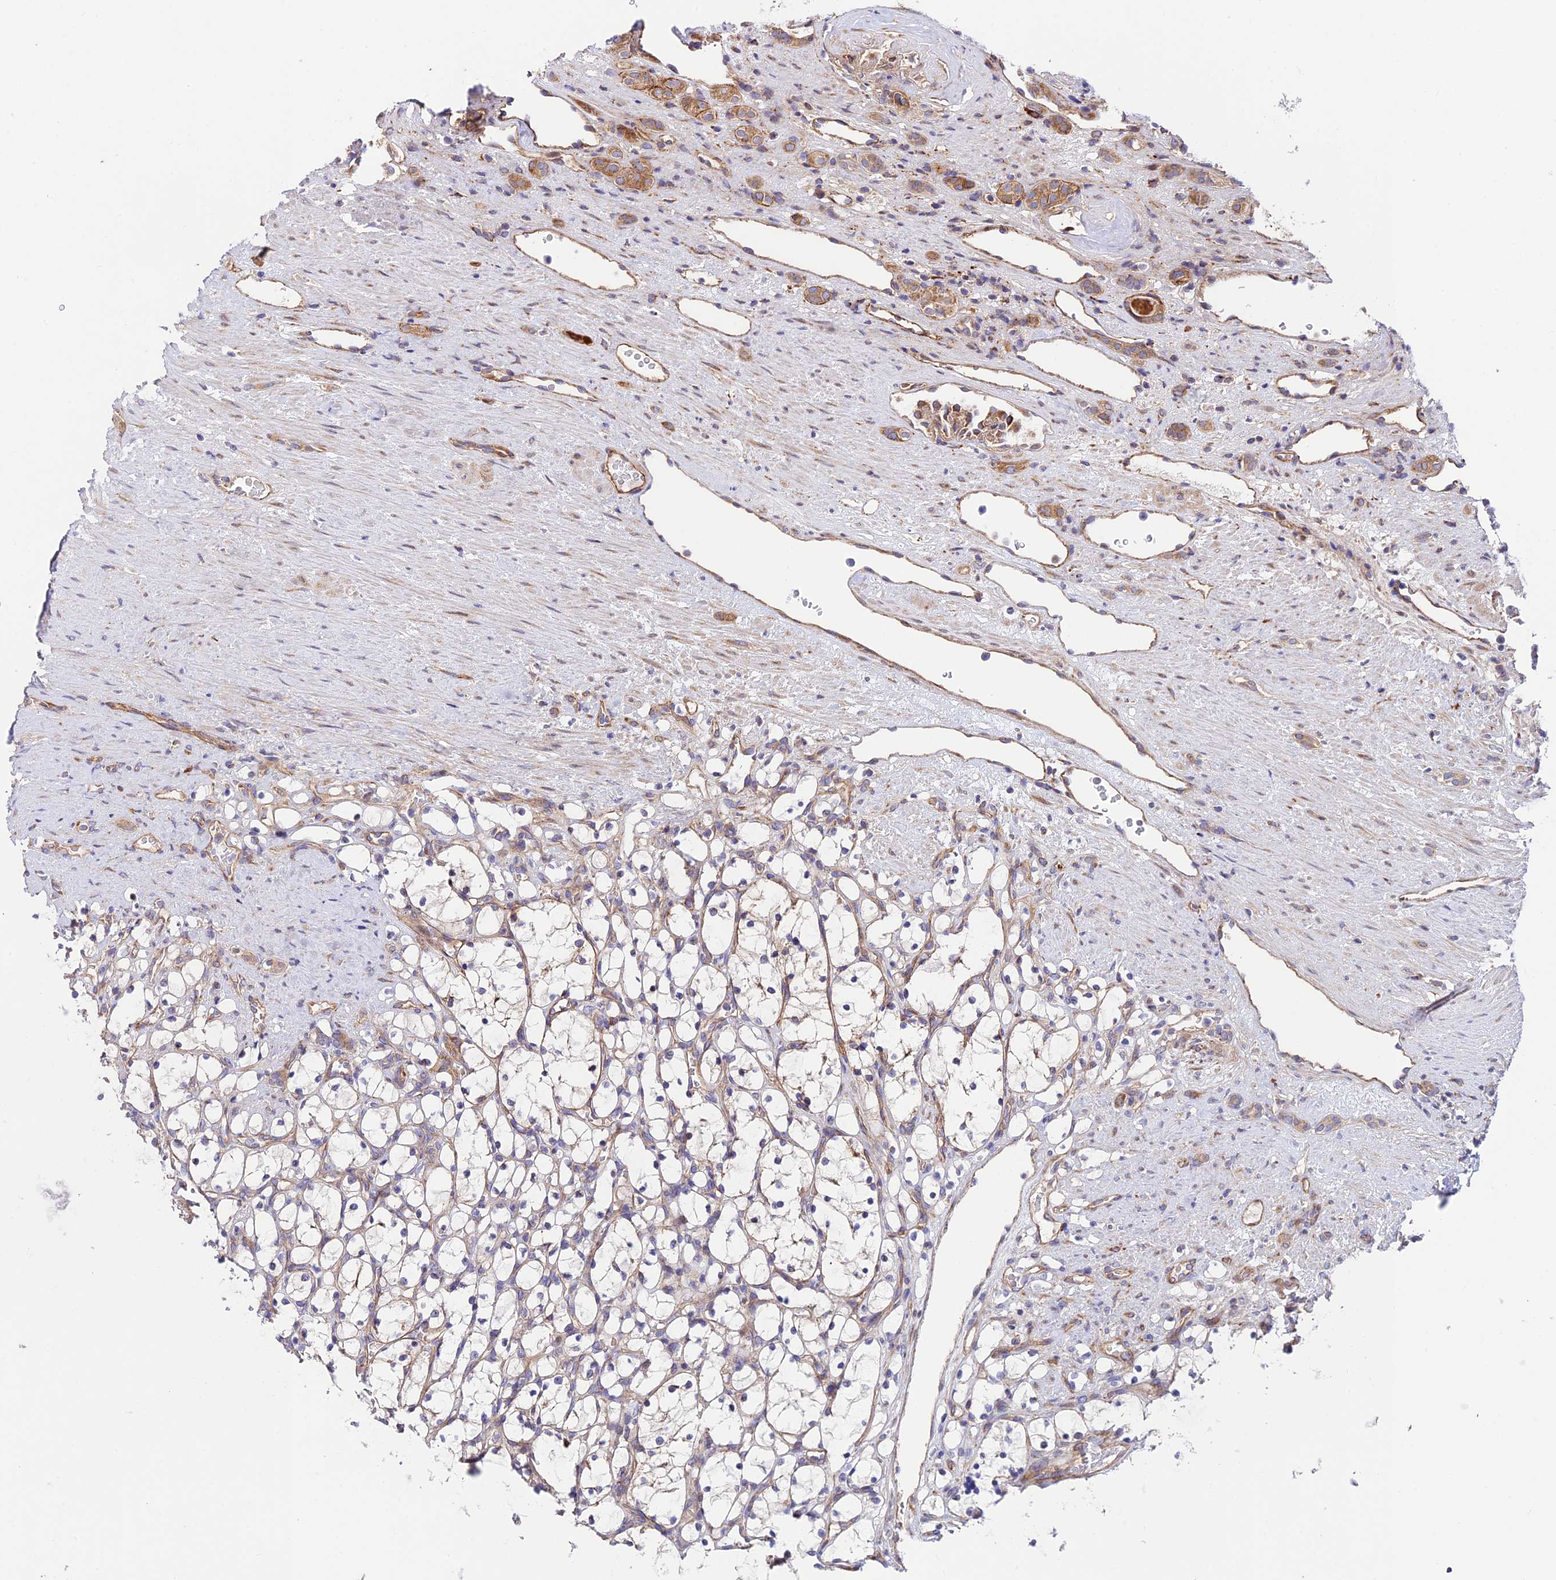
{"staining": {"intensity": "negative", "quantity": "none", "location": "none"}, "tissue": "renal cancer", "cell_type": "Tumor cells", "image_type": "cancer", "snomed": [{"axis": "morphology", "description": "Adenocarcinoma, NOS"}, {"axis": "topography", "description": "Kidney"}], "caption": "IHC of human renal adenocarcinoma exhibits no expression in tumor cells.", "gene": "VPS13C", "patient": {"sex": "female", "age": 69}}